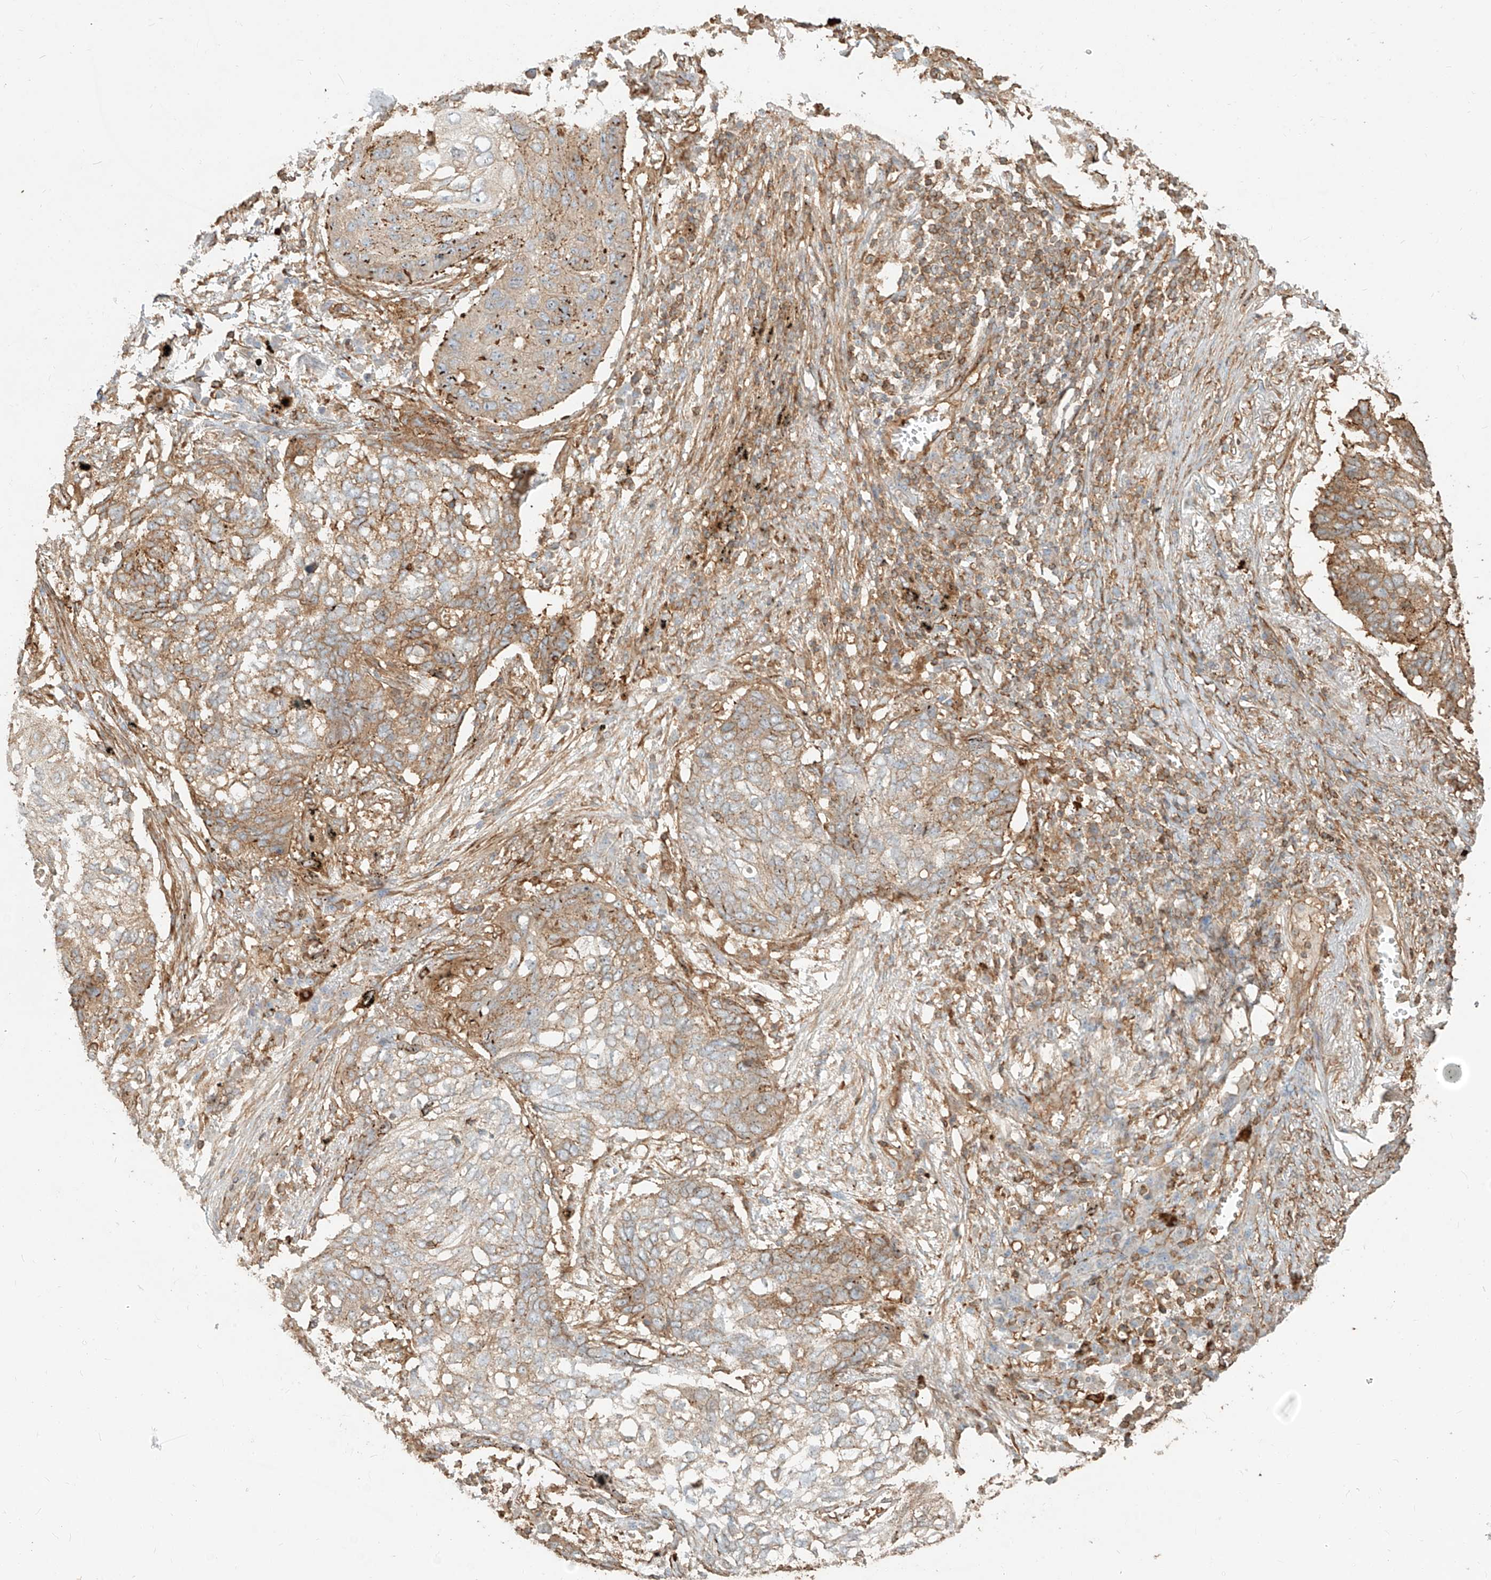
{"staining": {"intensity": "moderate", "quantity": ">75%", "location": "cytoplasmic/membranous"}, "tissue": "lung cancer", "cell_type": "Tumor cells", "image_type": "cancer", "snomed": [{"axis": "morphology", "description": "Squamous cell carcinoma, NOS"}, {"axis": "topography", "description": "Lung"}], "caption": "A high-resolution micrograph shows immunohistochemistry staining of lung squamous cell carcinoma, which reveals moderate cytoplasmic/membranous expression in approximately >75% of tumor cells.", "gene": "SNX9", "patient": {"sex": "female", "age": 63}}